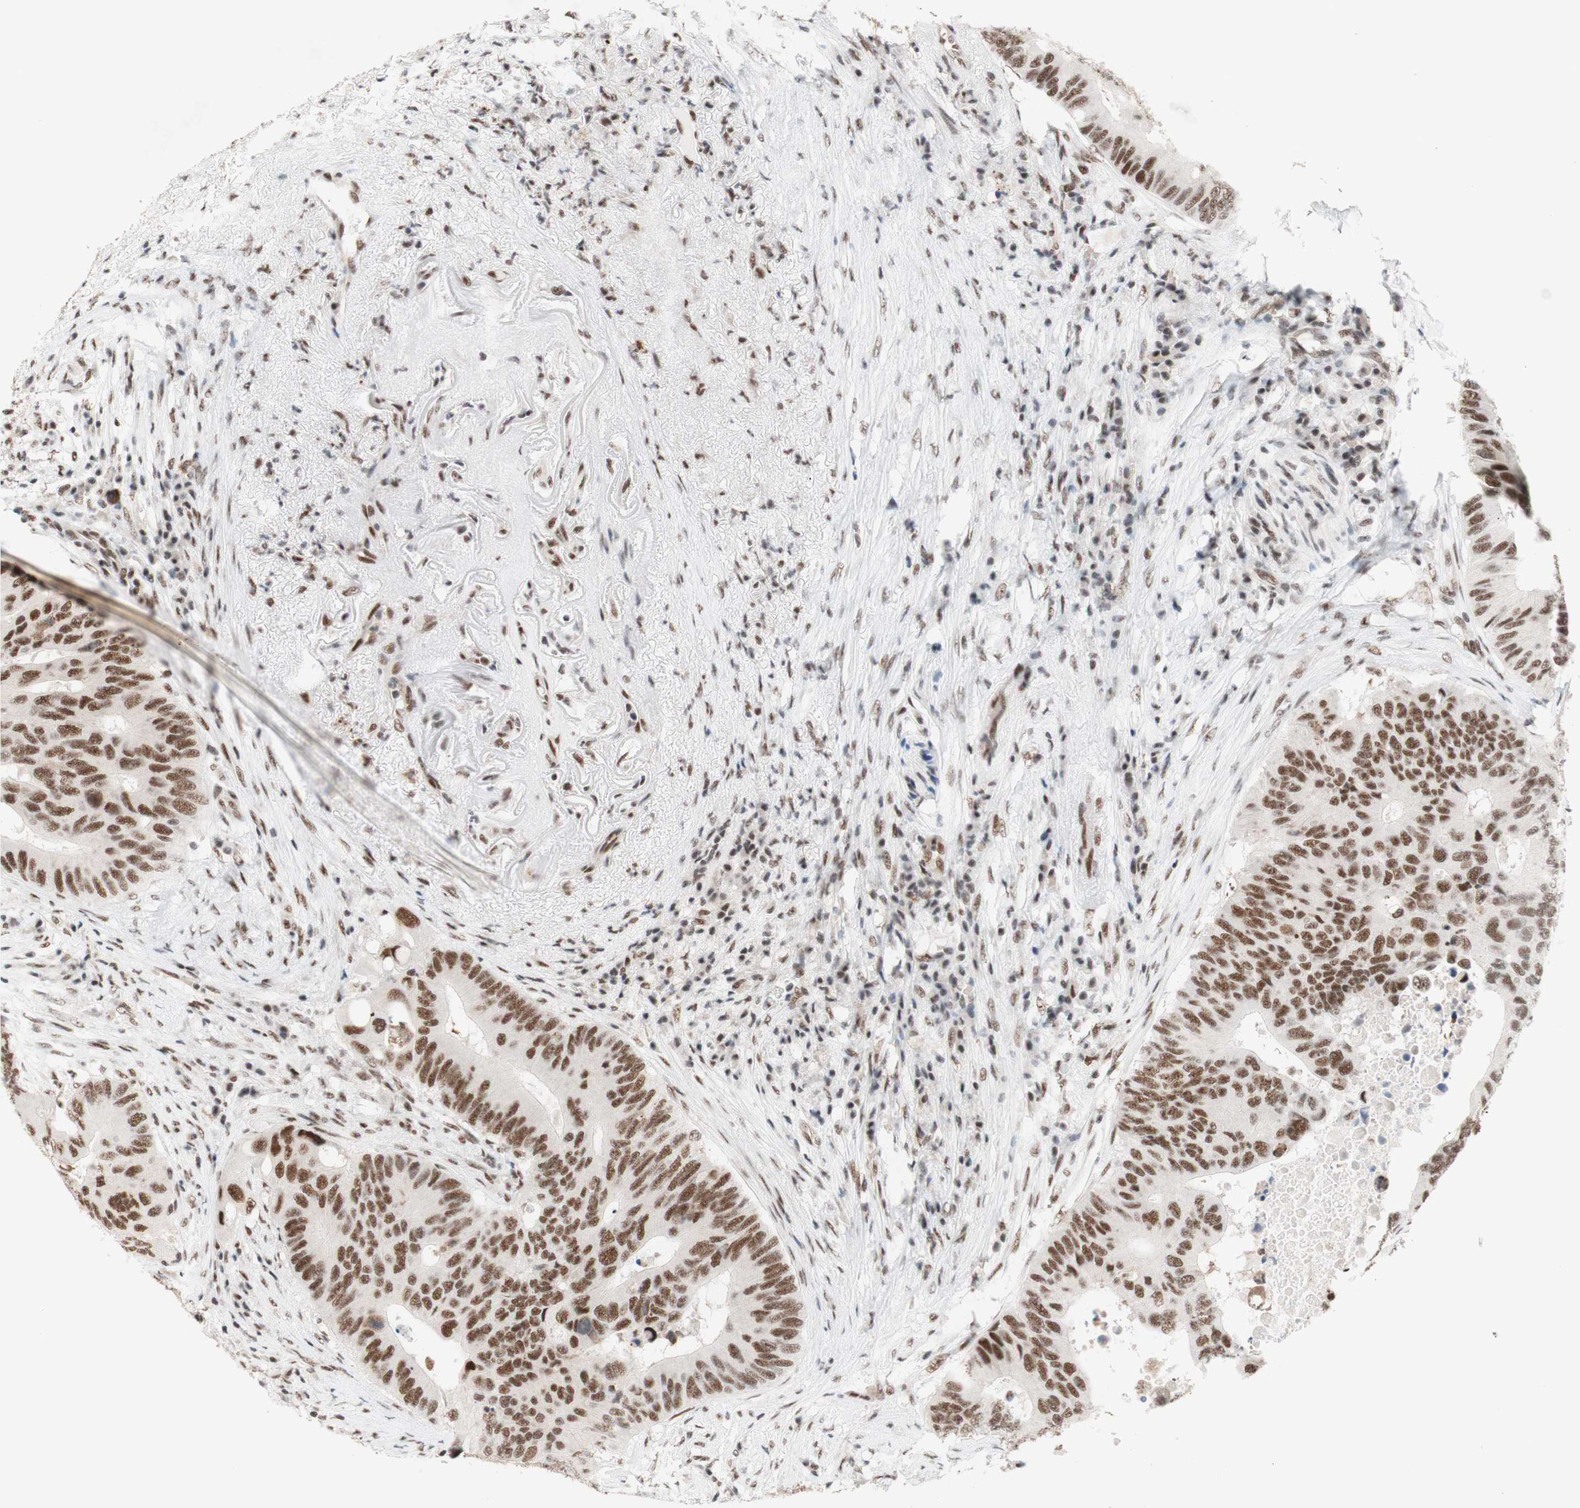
{"staining": {"intensity": "moderate", "quantity": ">75%", "location": "nuclear"}, "tissue": "colorectal cancer", "cell_type": "Tumor cells", "image_type": "cancer", "snomed": [{"axis": "morphology", "description": "Adenocarcinoma, NOS"}, {"axis": "topography", "description": "Colon"}], "caption": "Human adenocarcinoma (colorectal) stained with a protein marker displays moderate staining in tumor cells.", "gene": "PRPF19", "patient": {"sex": "male", "age": 71}}